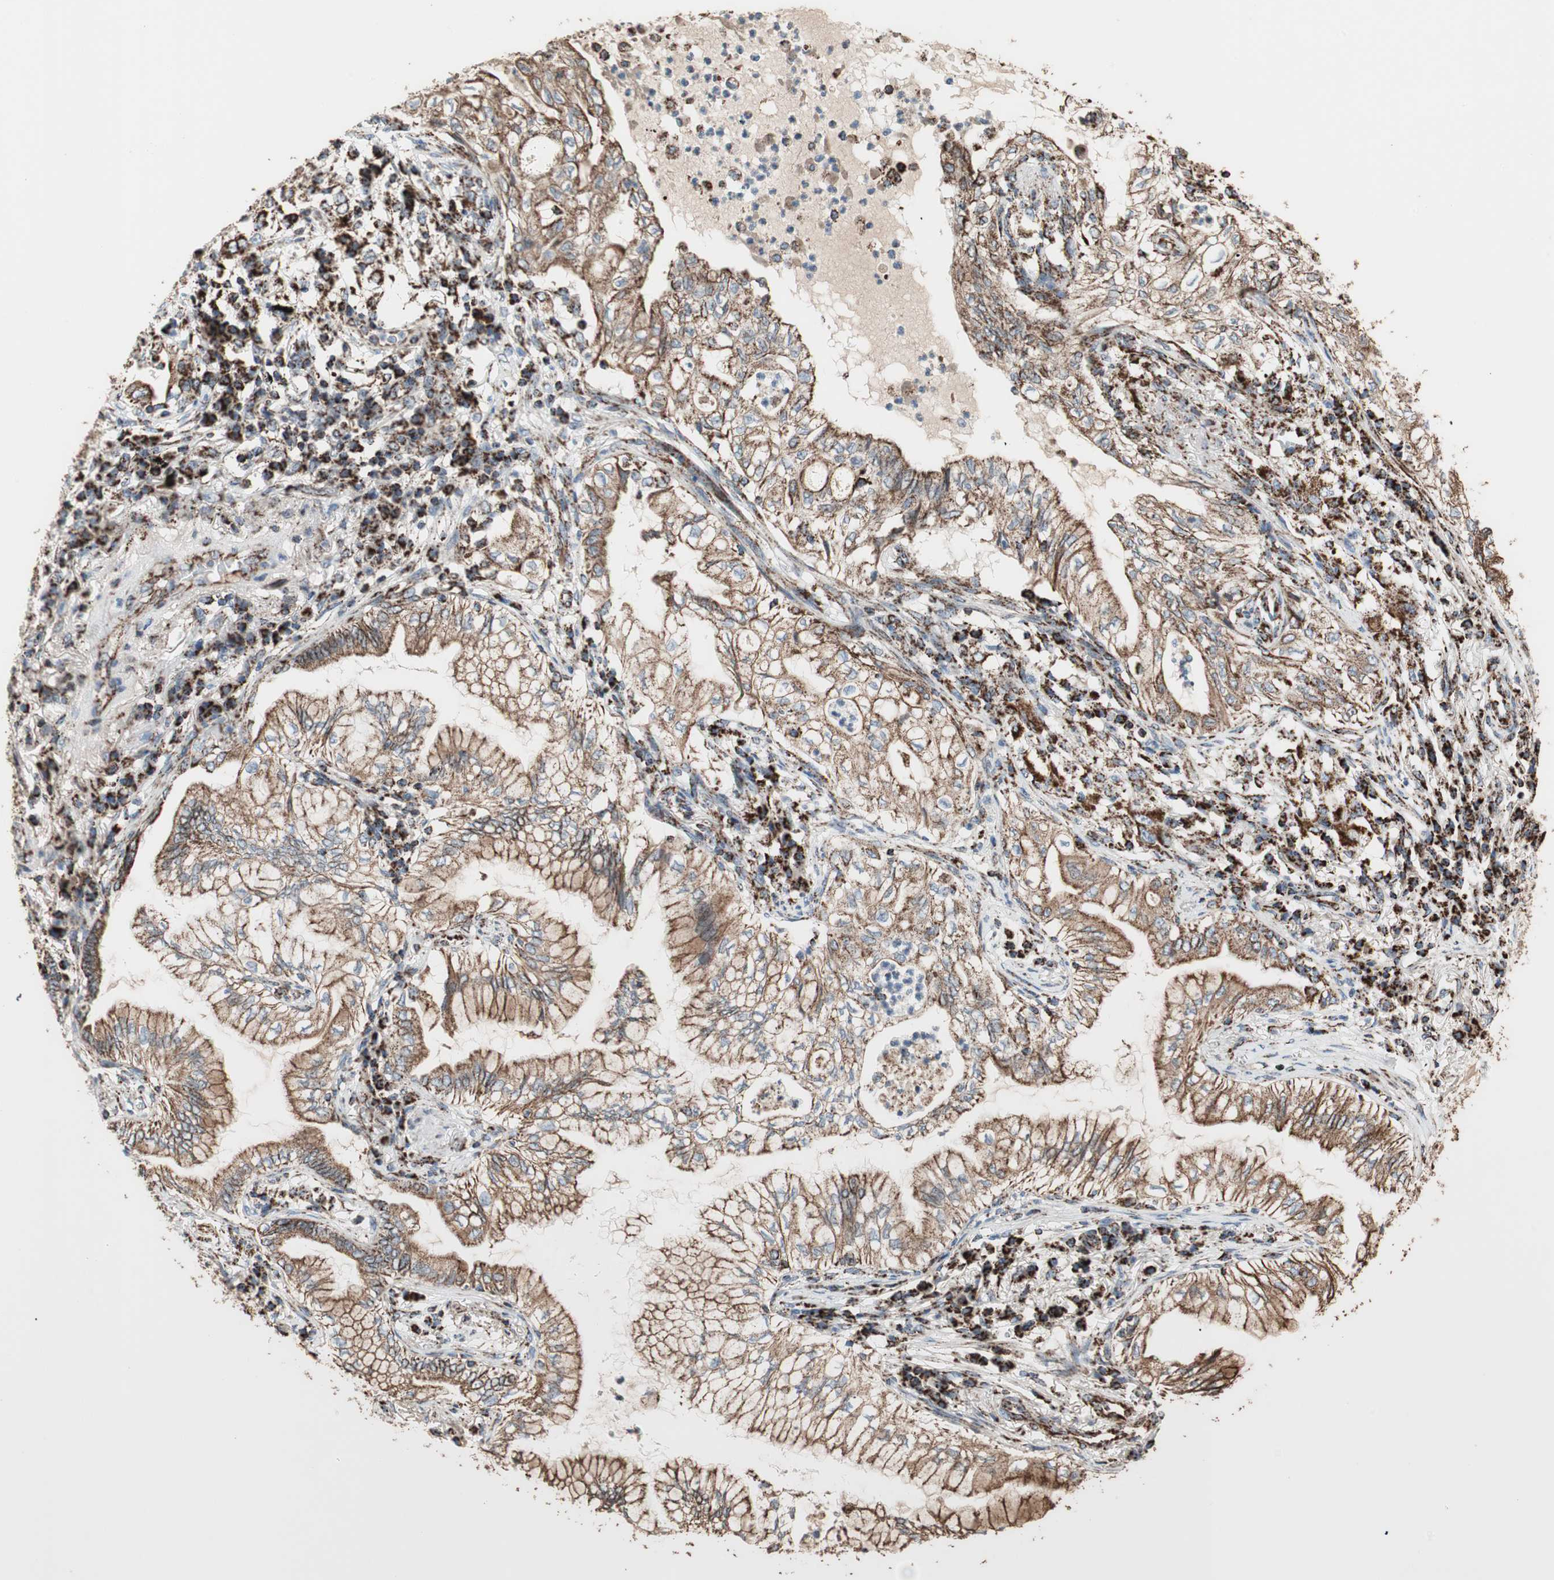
{"staining": {"intensity": "moderate", "quantity": ">75%", "location": "cytoplasmic/membranous"}, "tissue": "lung cancer", "cell_type": "Tumor cells", "image_type": "cancer", "snomed": [{"axis": "morphology", "description": "Adenocarcinoma, NOS"}, {"axis": "topography", "description": "Lung"}], "caption": "This is a histology image of immunohistochemistry staining of lung adenocarcinoma, which shows moderate expression in the cytoplasmic/membranous of tumor cells.", "gene": "PCSK4", "patient": {"sex": "female", "age": 70}}